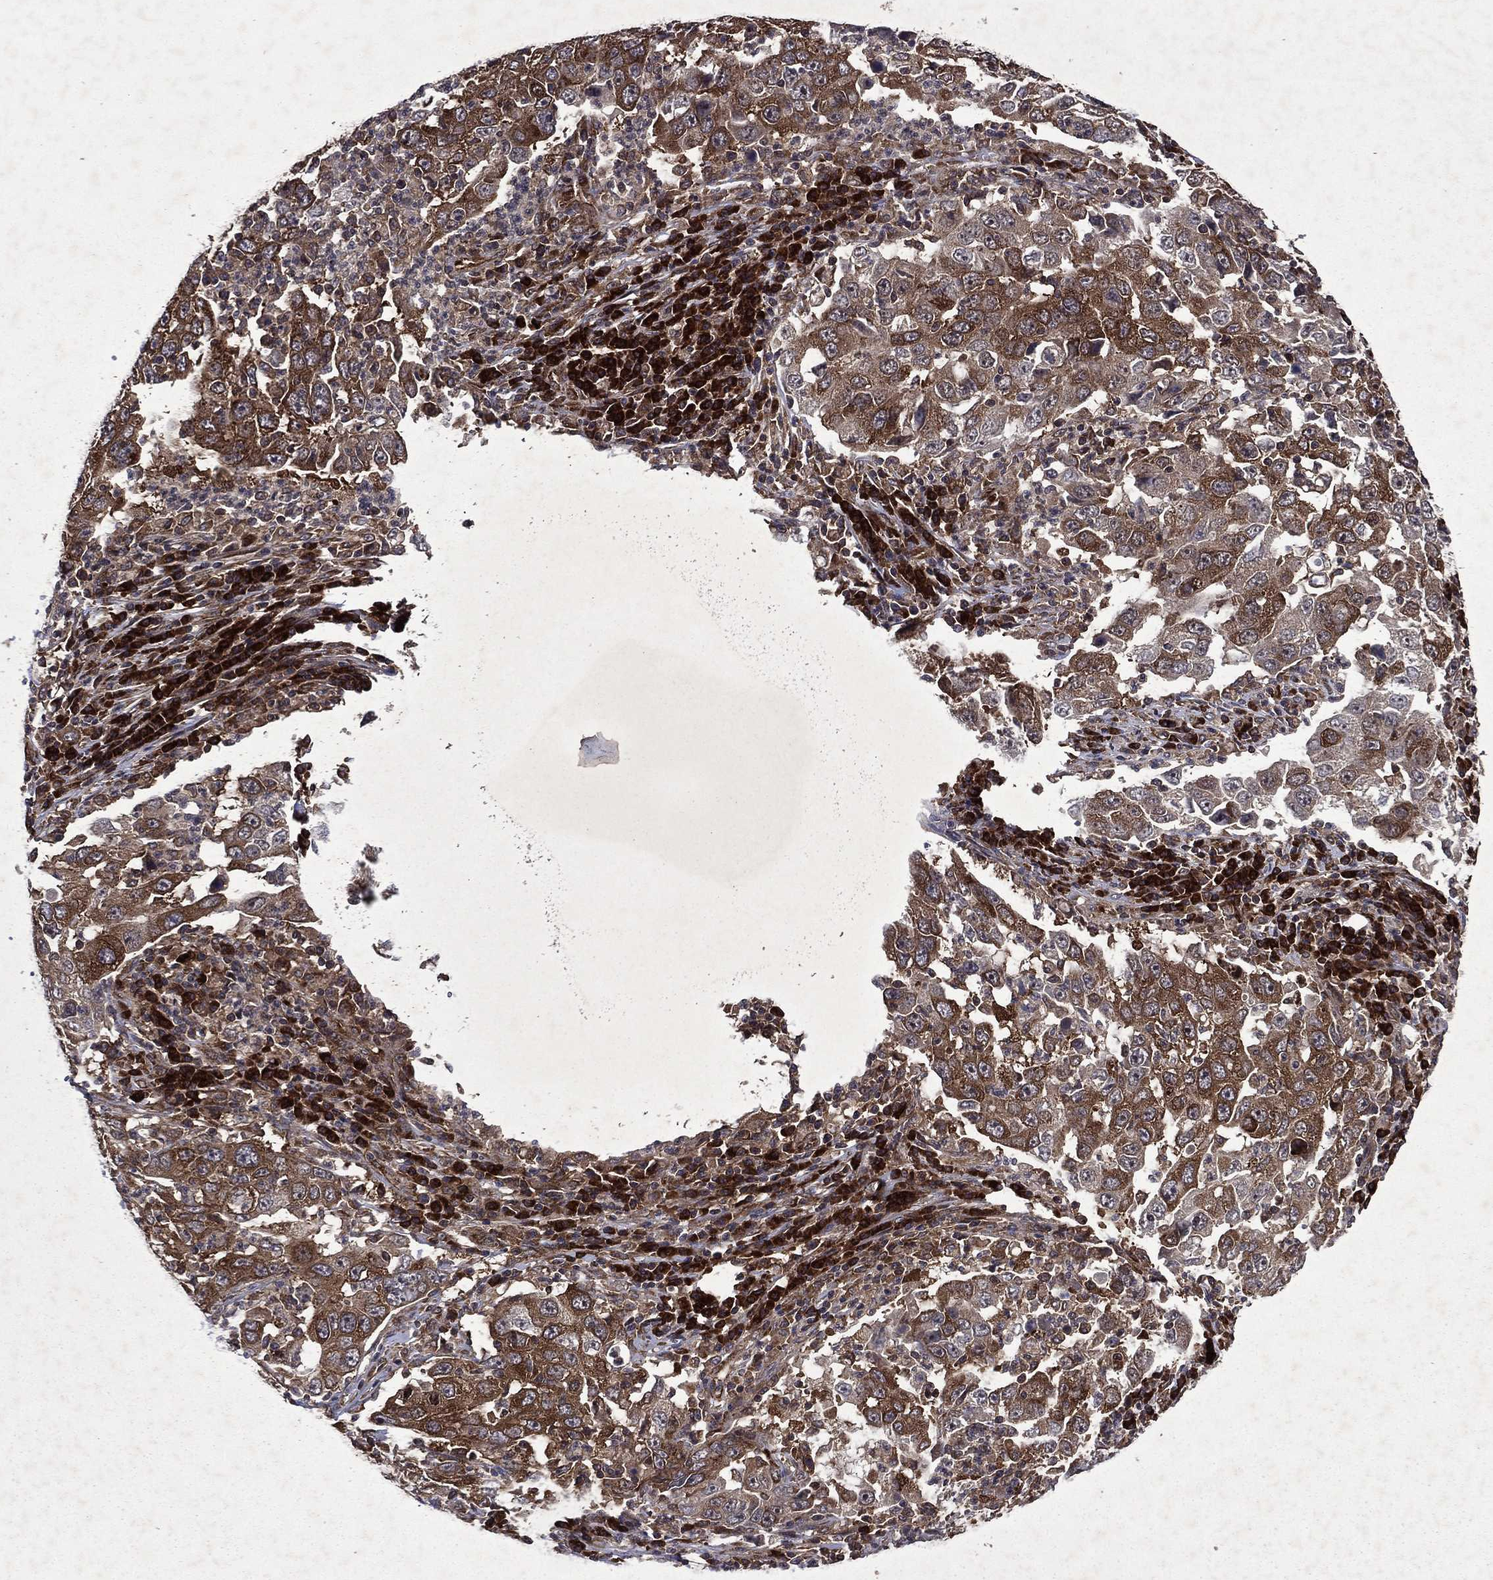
{"staining": {"intensity": "moderate", "quantity": "25%-75%", "location": "cytoplasmic/membranous"}, "tissue": "lung cancer", "cell_type": "Tumor cells", "image_type": "cancer", "snomed": [{"axis": "morphology", "description": "Adenocarcinoma, NOS"}, {"axis": "topography", "description": "Lung"}], "caption": "A brown stain highlights moderate cytoplasmic/membranous expression of a protein in lung cancer (adenocarcinoma) tumor cells.", "gene": "EIF2B4", "patient": {"sex": "male", "age": 73}}